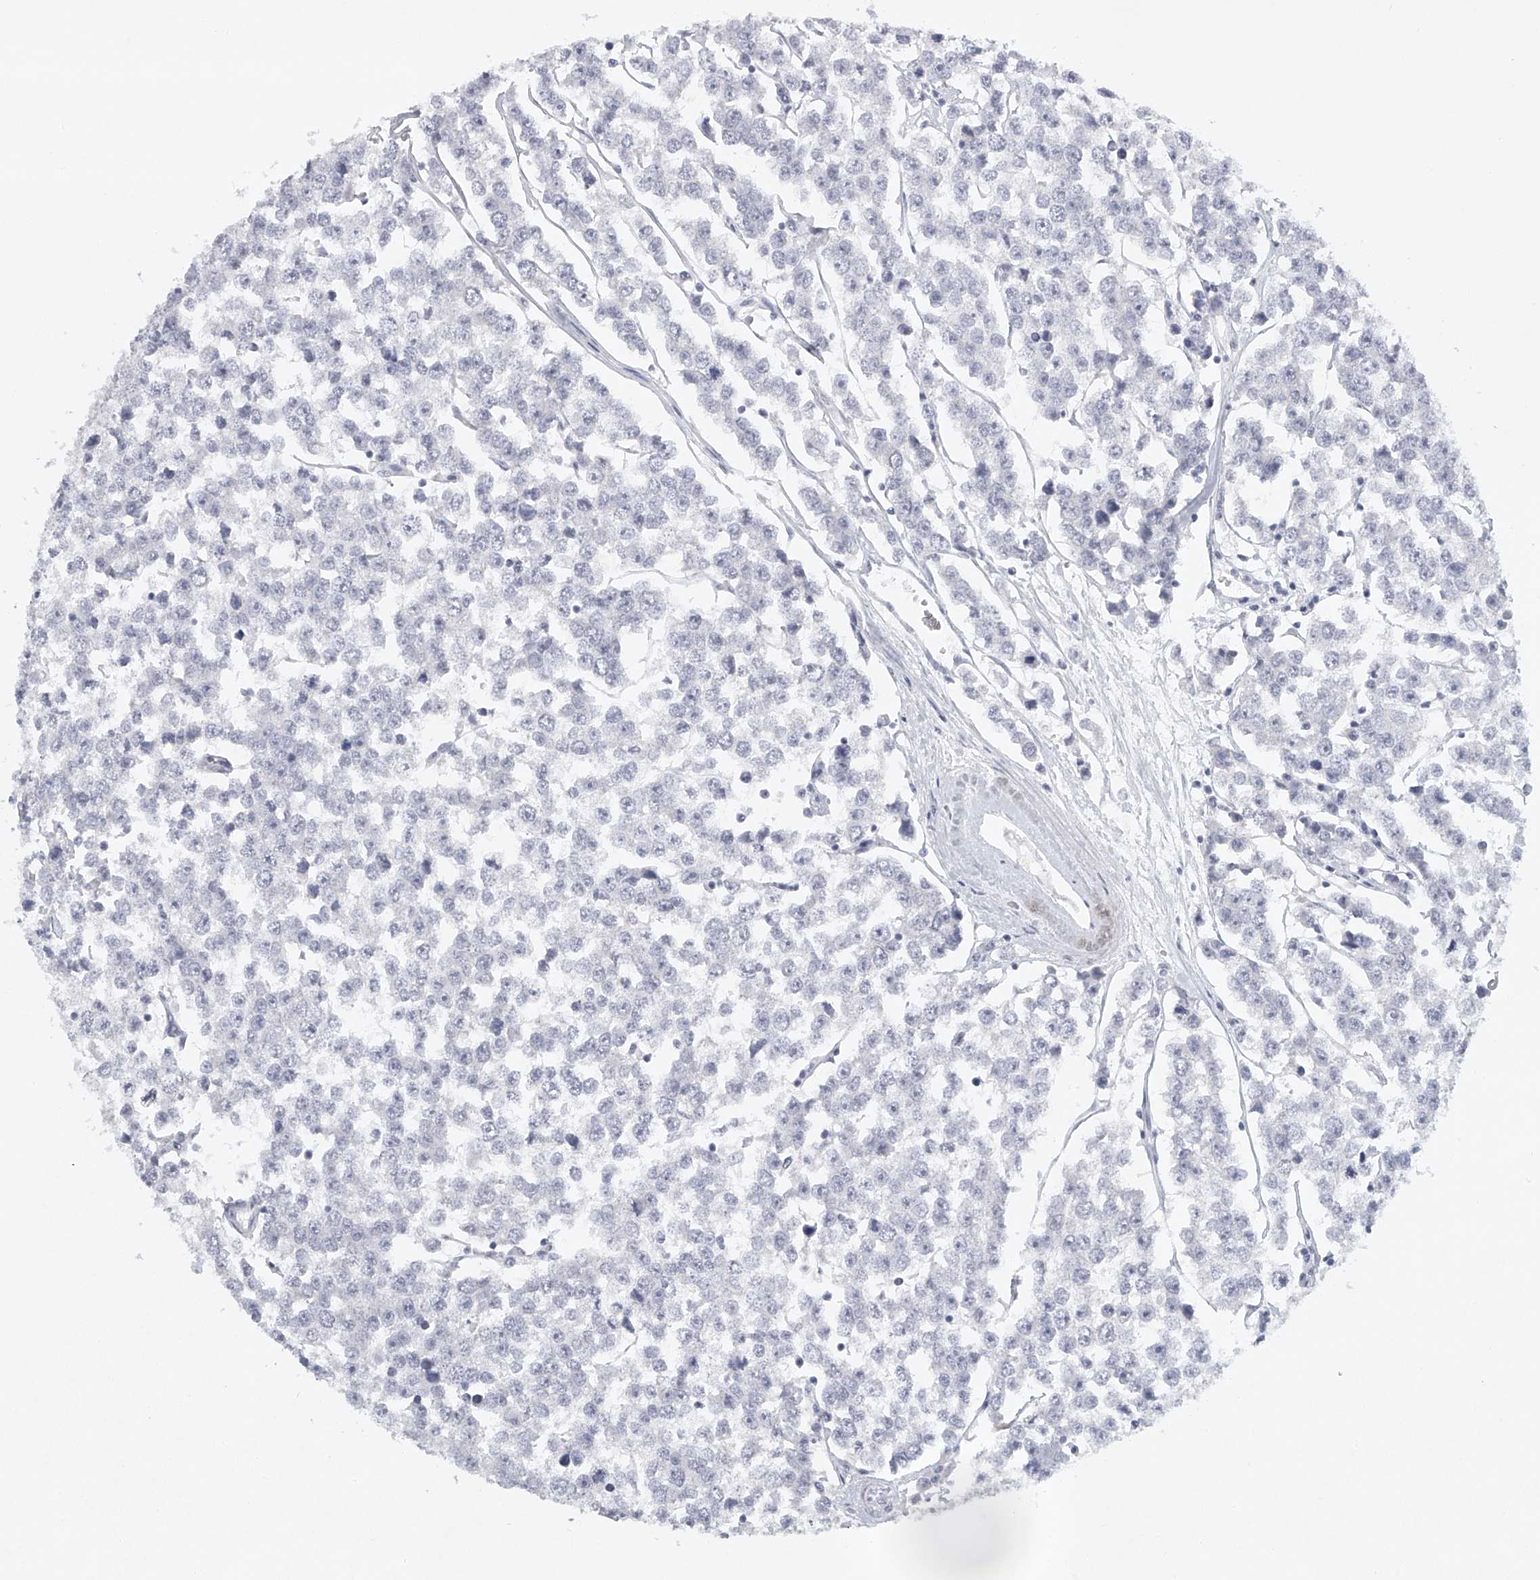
{"staining": {"intensity": "negative", "quantity": "none", "location": "none"}, "tissue": "testis cancer", "cell_type": "Tumor cells", "image_type": "cancer", "snomed": [{"axis": "morphology", "description": "Seminoma, NOS"}, {"axis": "morphology", "description": "Carcinoma, Embryonal, NOS"}, {"axis": "topography", "description": "Testis"}], "caption": "DAB immunohistochemical staining of testis embryonal carcinoma reveals no significant expression in tumor cells.", "gene": "FAT2", "patient": {"sex": "male", "age": 52}}